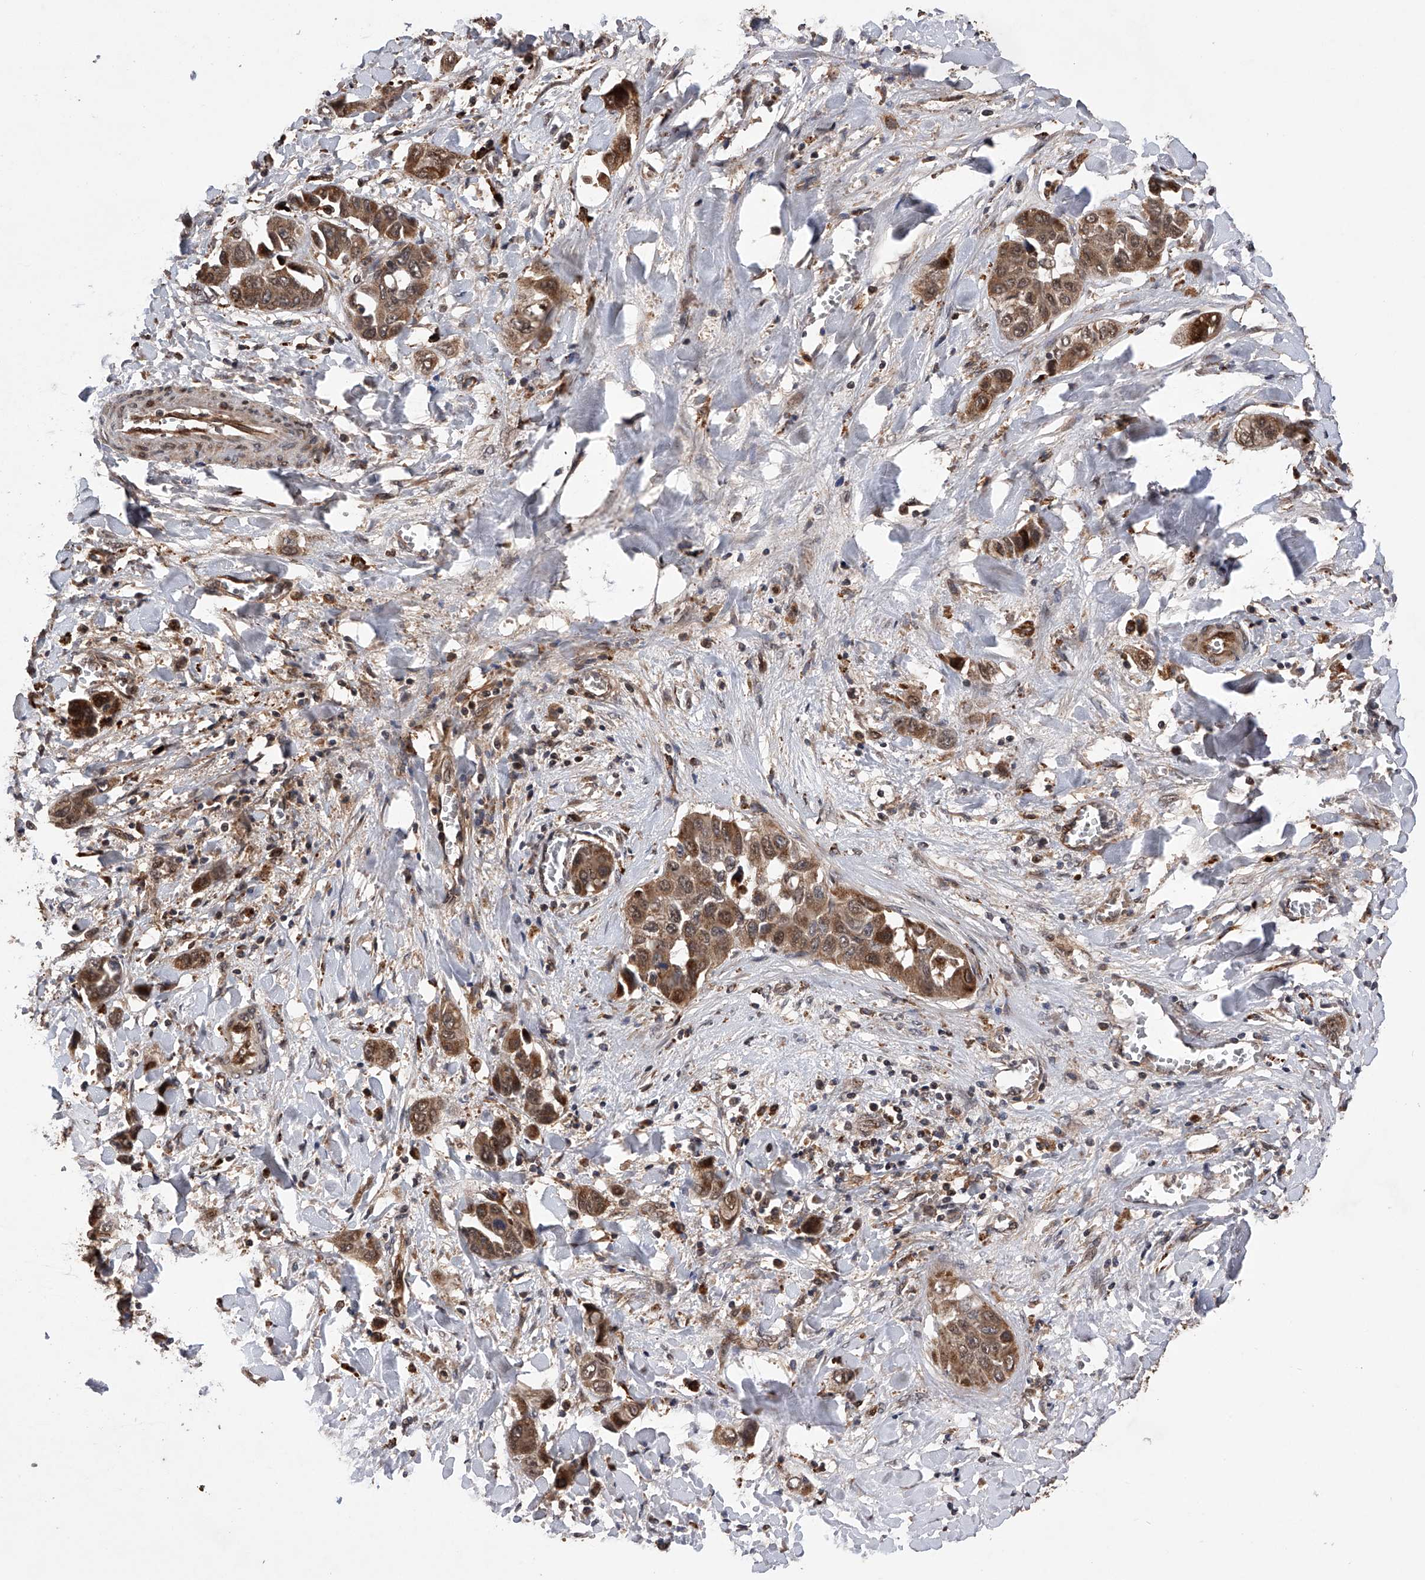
{"staining": {"intensity": "moderate", "quantity": ">75%", "location": "cytoplasmic/membranous,nuclear"}, "tissue": "liver cancer", "cell_type": "Tumor cells", "image_type": "cancer", "snomed": [{"axis": "morphology", "description": "Cholangiocarcinoma"}, {"axis": "topography", "description": "Liver"}], "caption": "Protein analysis of cholangiocarcinoma (liver) tissue shows moderate cytoplasmic/membranous and nuclear positivity in approximately >75% of tumor cells. (IHC, brightfield microscopy, high magnification).", "gene": "MAP3K11", "patient": {"sex": "female", "age": 52}}